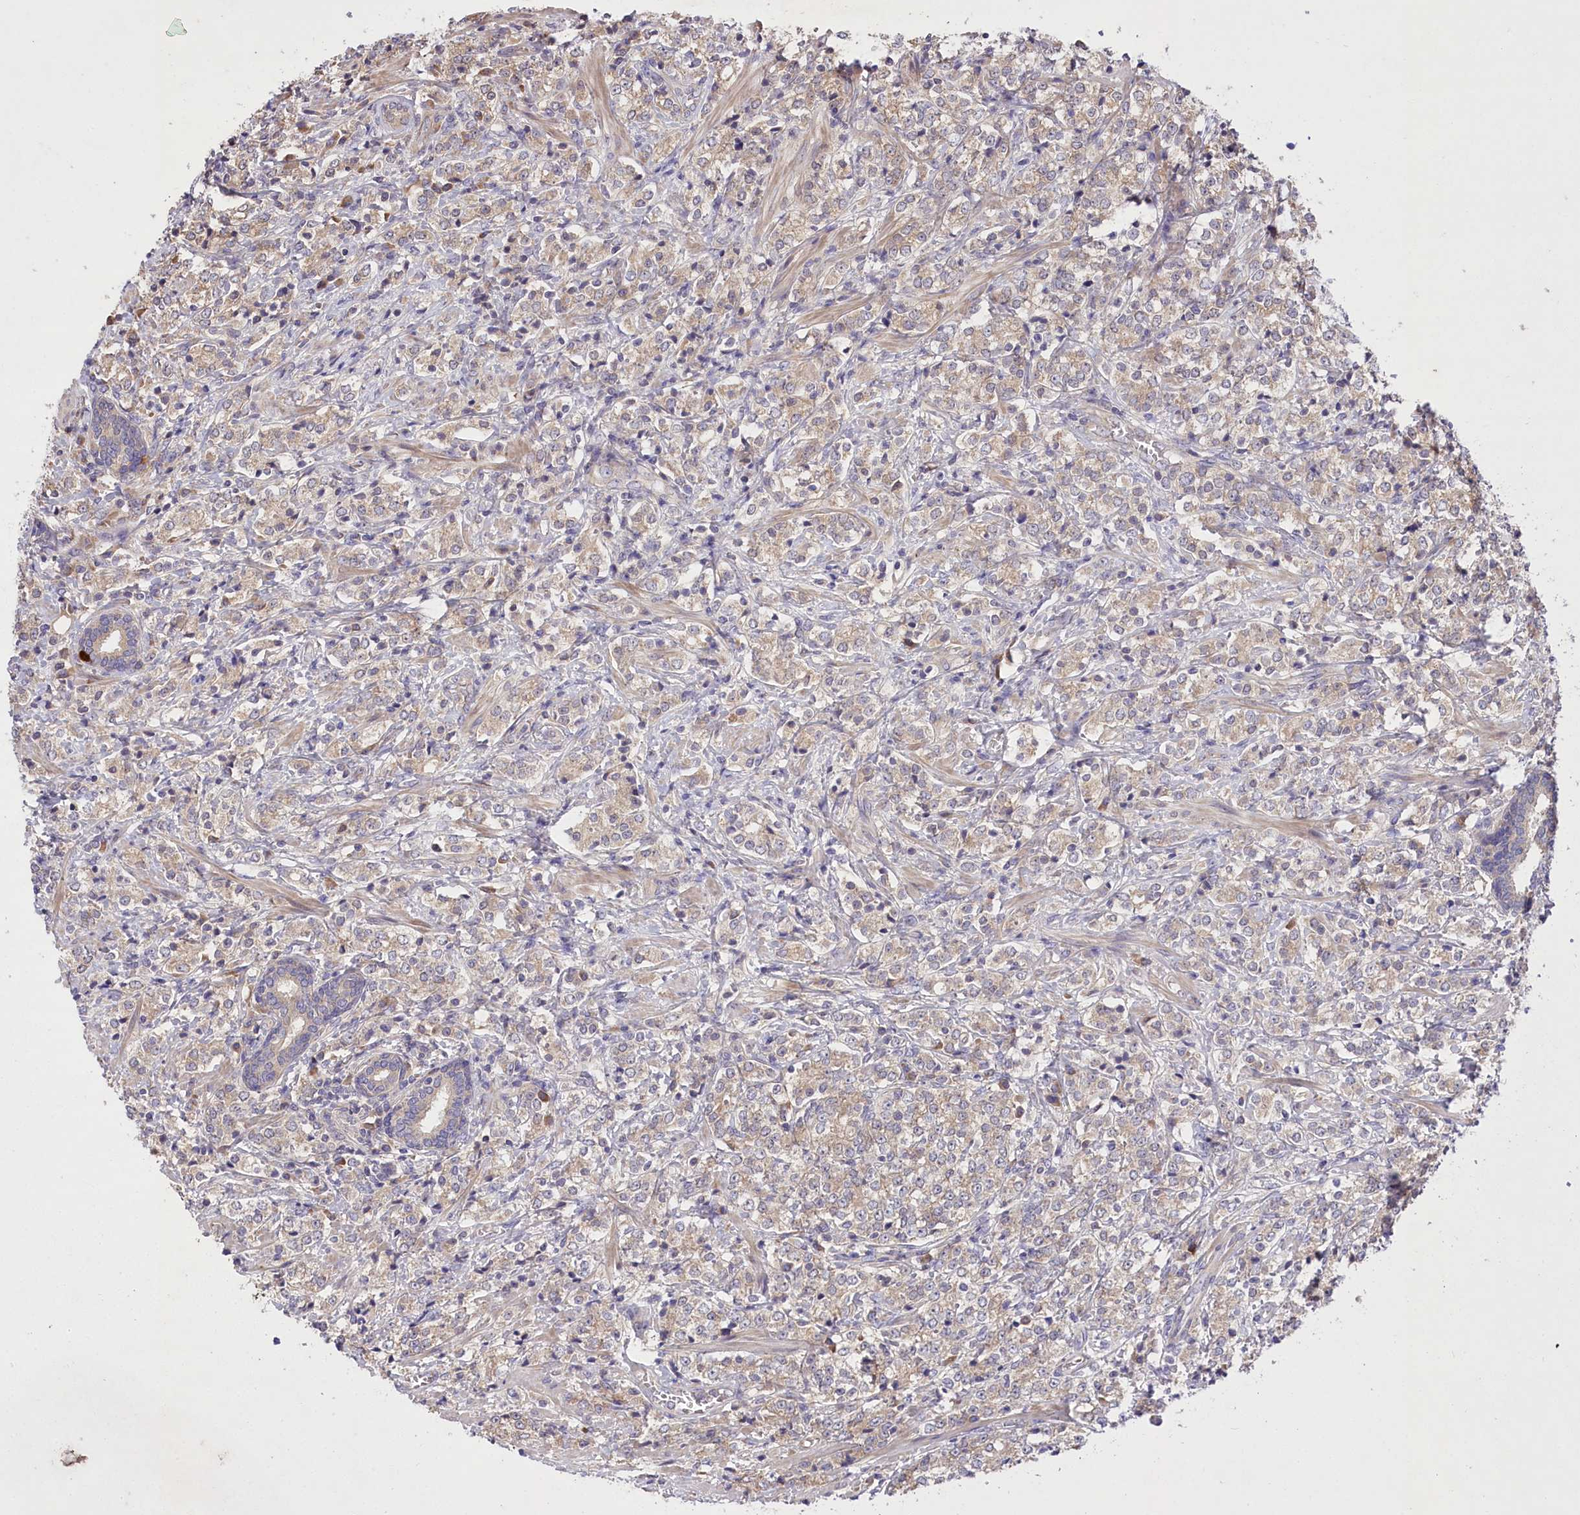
{"staining": {"intensity": "weak", "quantity": "25%-75%", "location": "cytoplasmic/membranous"}, "tissue": "prostate cancer", "cell_type": "Tumor cells", "image_type": "cancer", "snomed": [{"axis": "morphology", "description": "Adenocarcinoma, High grade"}, {"axis": "topography", "description": "Prostate"}], "caption": "Protein expression analysis of human prostate cancer (high-grade adenocarcinoma) reveals weak cytoplasmic/membranous staining in about 25%-75% of tumor cells.", "gene": "PBLD", "patient": {"sex": "male", "age": 69}}